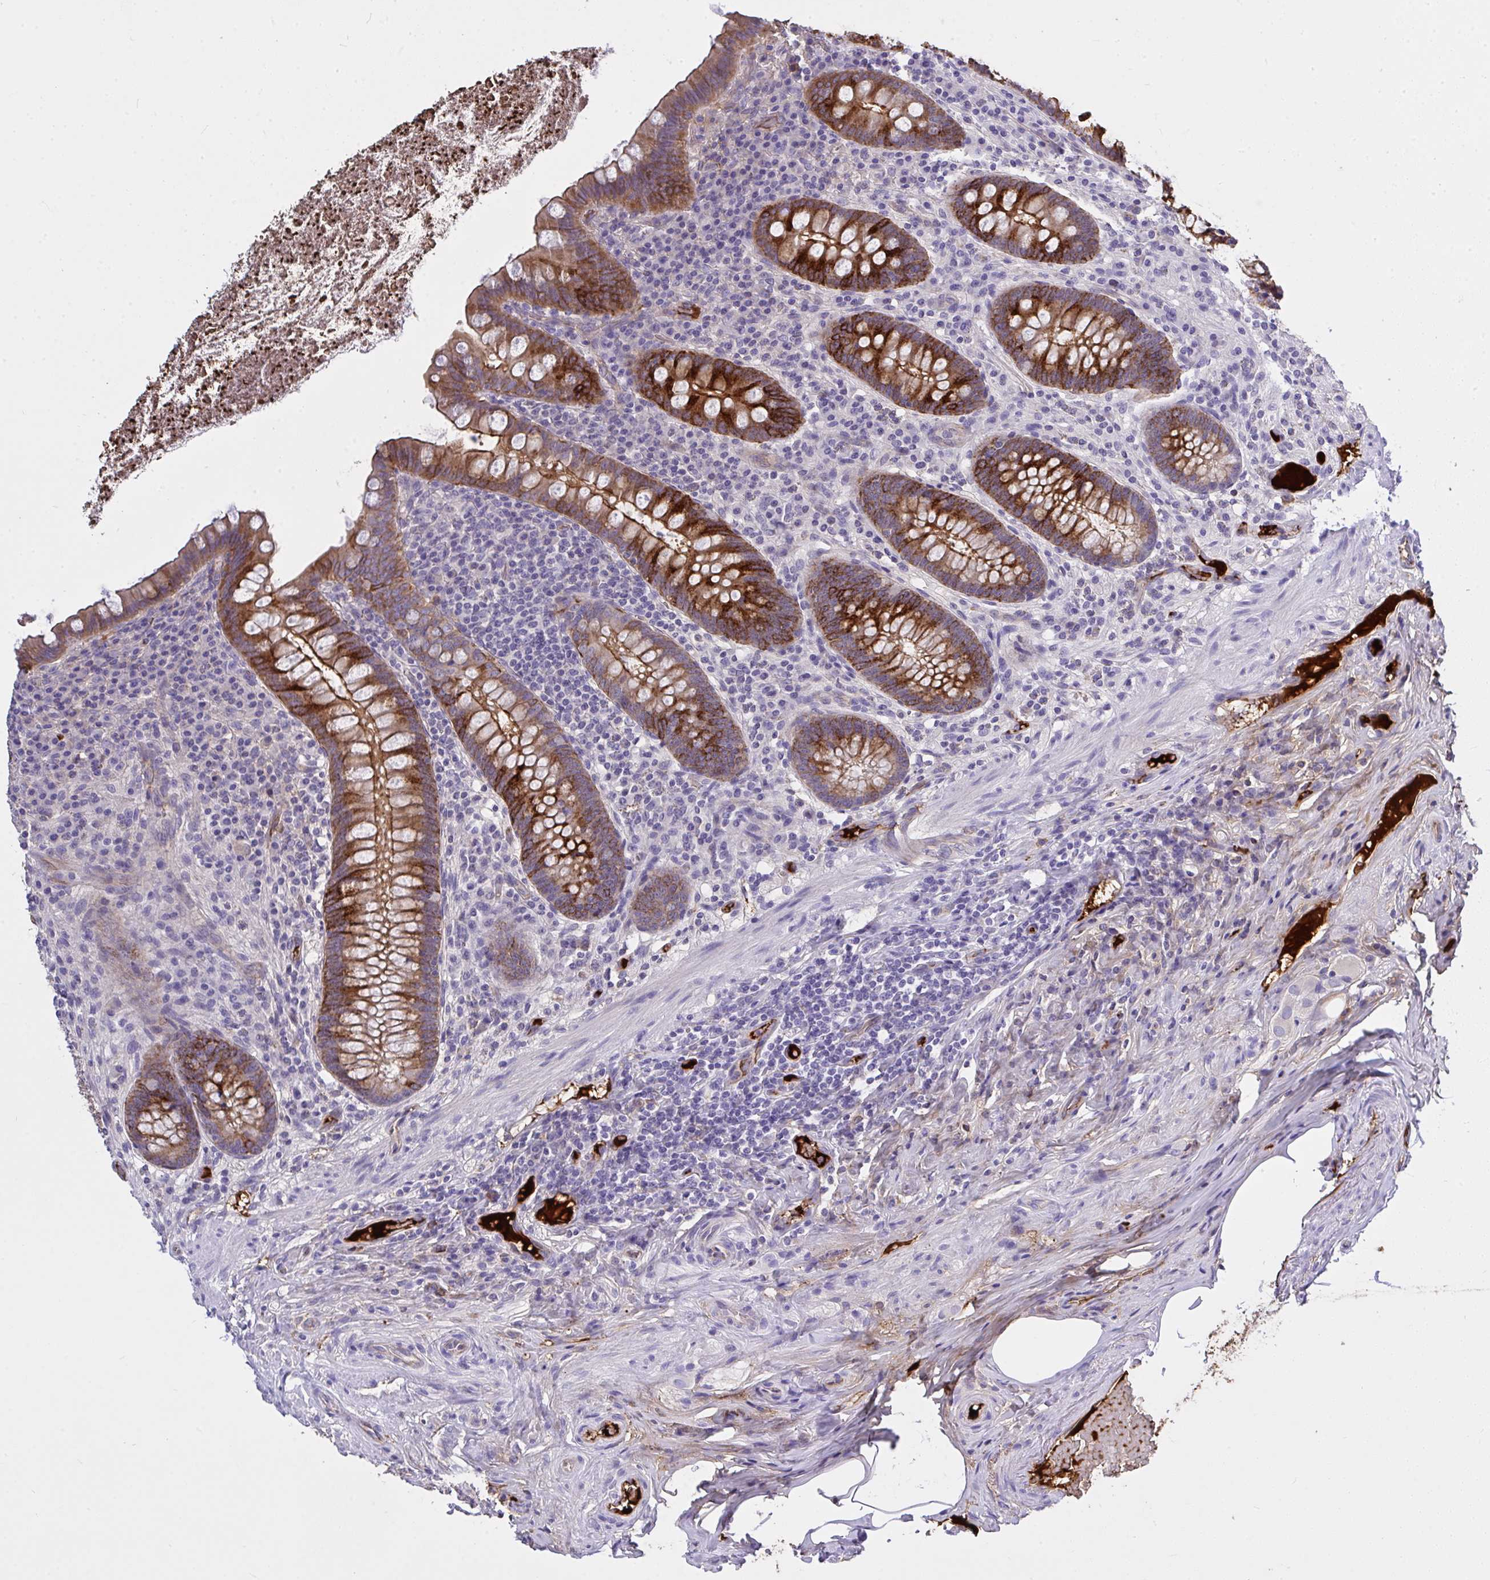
{"staining": {"intensity": "strong", "quantity": ">75%", "location": "cytoplasmic/membranous"}, "tissue": "appendix", "cell_type": "Glandular cells", "image_type": "normal", "snomed": [{"axis": "morphology", "description": "Normal tissue, NOS"}, {"axis": "topography", "description": "Appendix"}], "caption": "This photomicrograph exhibits immunohistochemistry staining of normal appendix, with high strong cytoplasmic/membranous positivity in about >75% of glandular cells.", "gene": "ZNF813", "patient": {"sex": "male", "age": 71}}